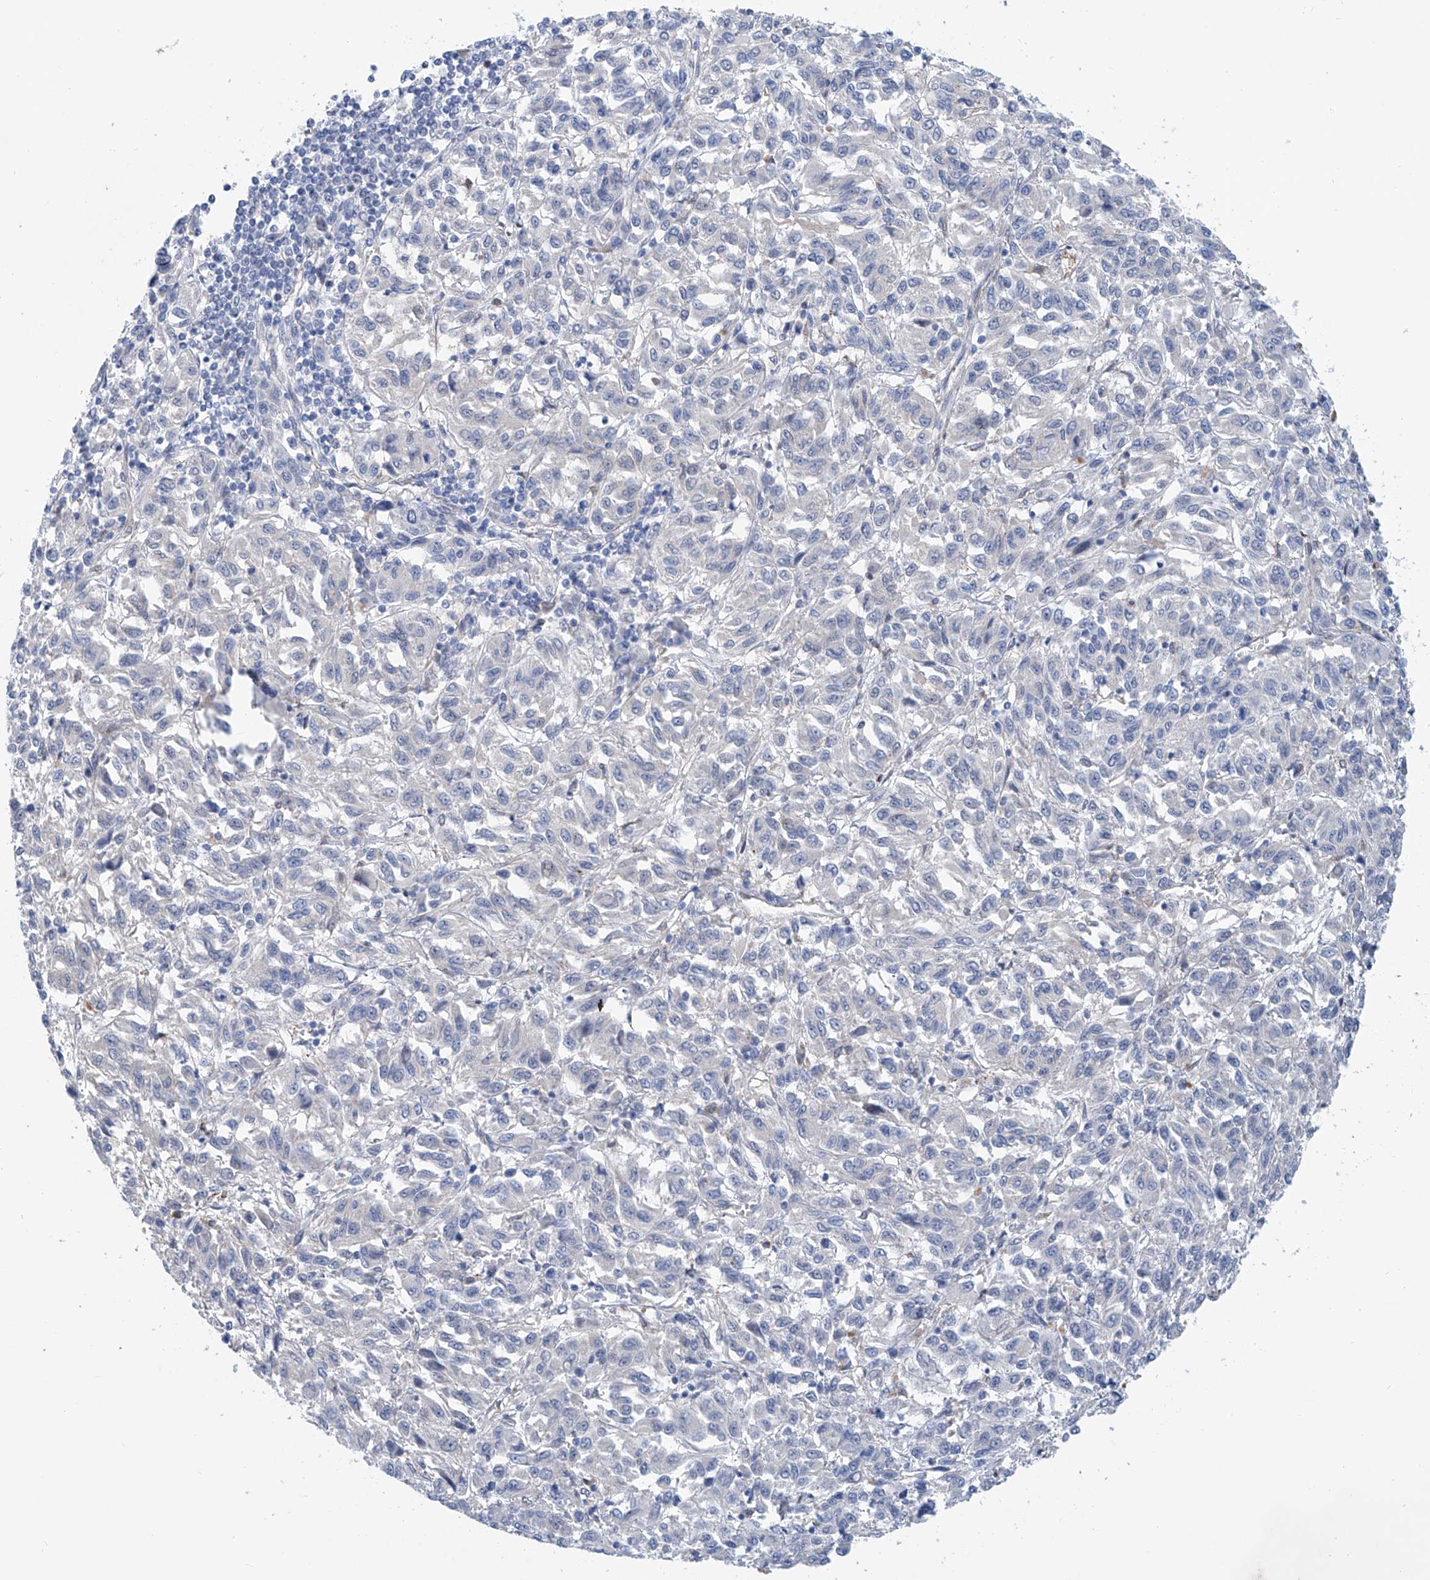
{"staining": {"intensity": "negative", "quantity": "none", "location": "none"}, "tissue": "melanoma", "cell_type": "Tumor cells", "image_type": "cancer", "snomed": [{"axis": "morphology", "description": "Malignant melanoma, Metastatic site"}, {"axis": "topography", "description": "Lung"}], "caption": "Protein analysis of melanoma exhibits no significant positivity in tumor cells.", "gene": "TNN", "patient": {"sex": "male", "age": 64}}